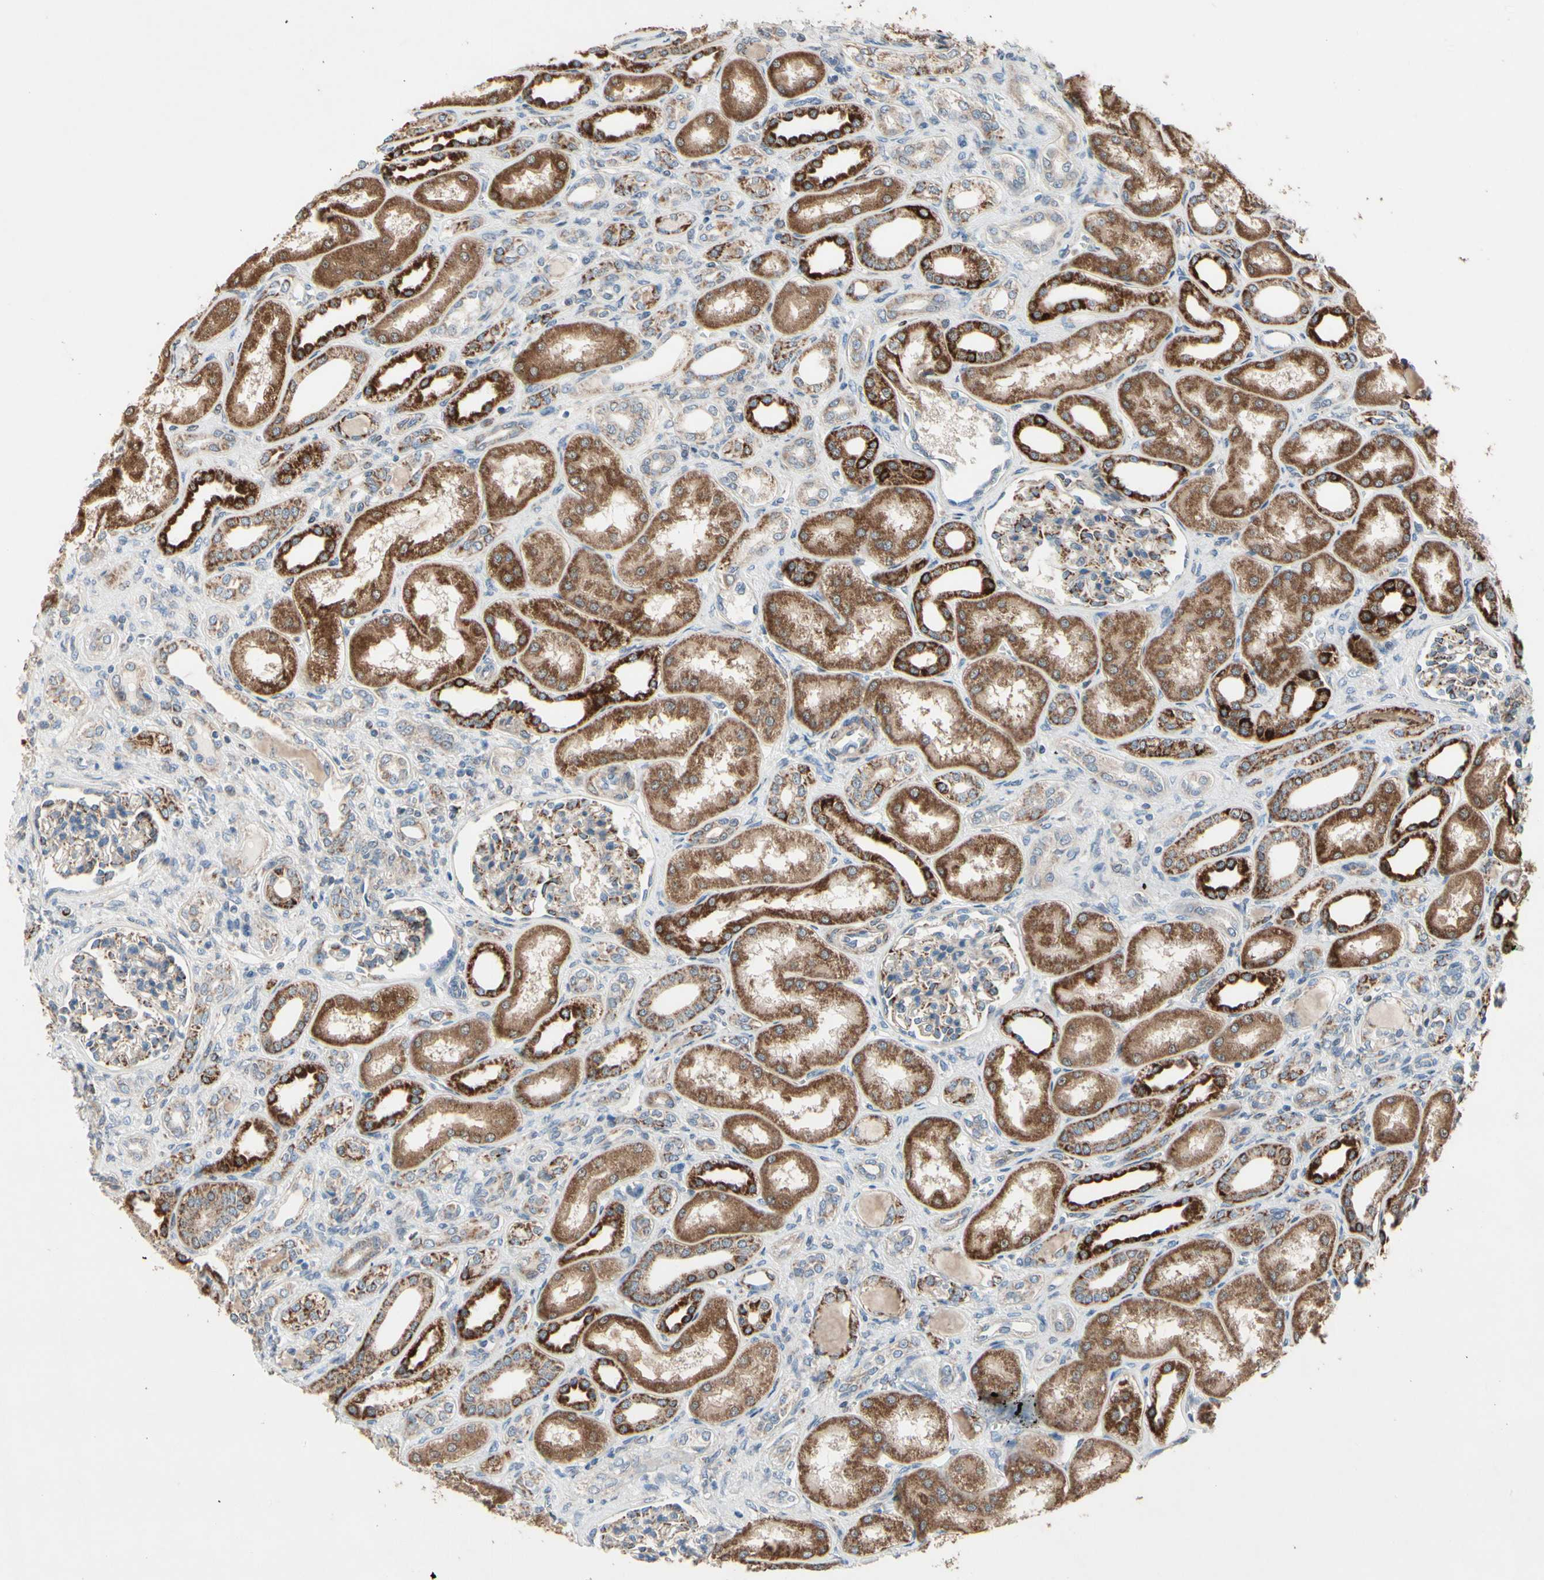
{"staining": {"intensity": "weak", "quantity": ">75%", "location": "cytoplasmic/membranous"}, "tissue": "kidney", "cell_type": "Cells in glomeruli", "image_type": "normal", "snomed": [{"axis": "morphology", "description": "Normal tissue, NOS"}, {"axis": "topography", "description": "Kidney"}], "caption": "Protein staining reveals weak cytoplasmic/membranous expression in approximately >75% of cells in glomeruli in unremarkable kidney. Using DAB (brown) and hematoxylin (blue) stains, captured at high magnification using brightfield microscopy.", "gene": "CPT1A", "patient": {"sex": "male", "age": 7}}